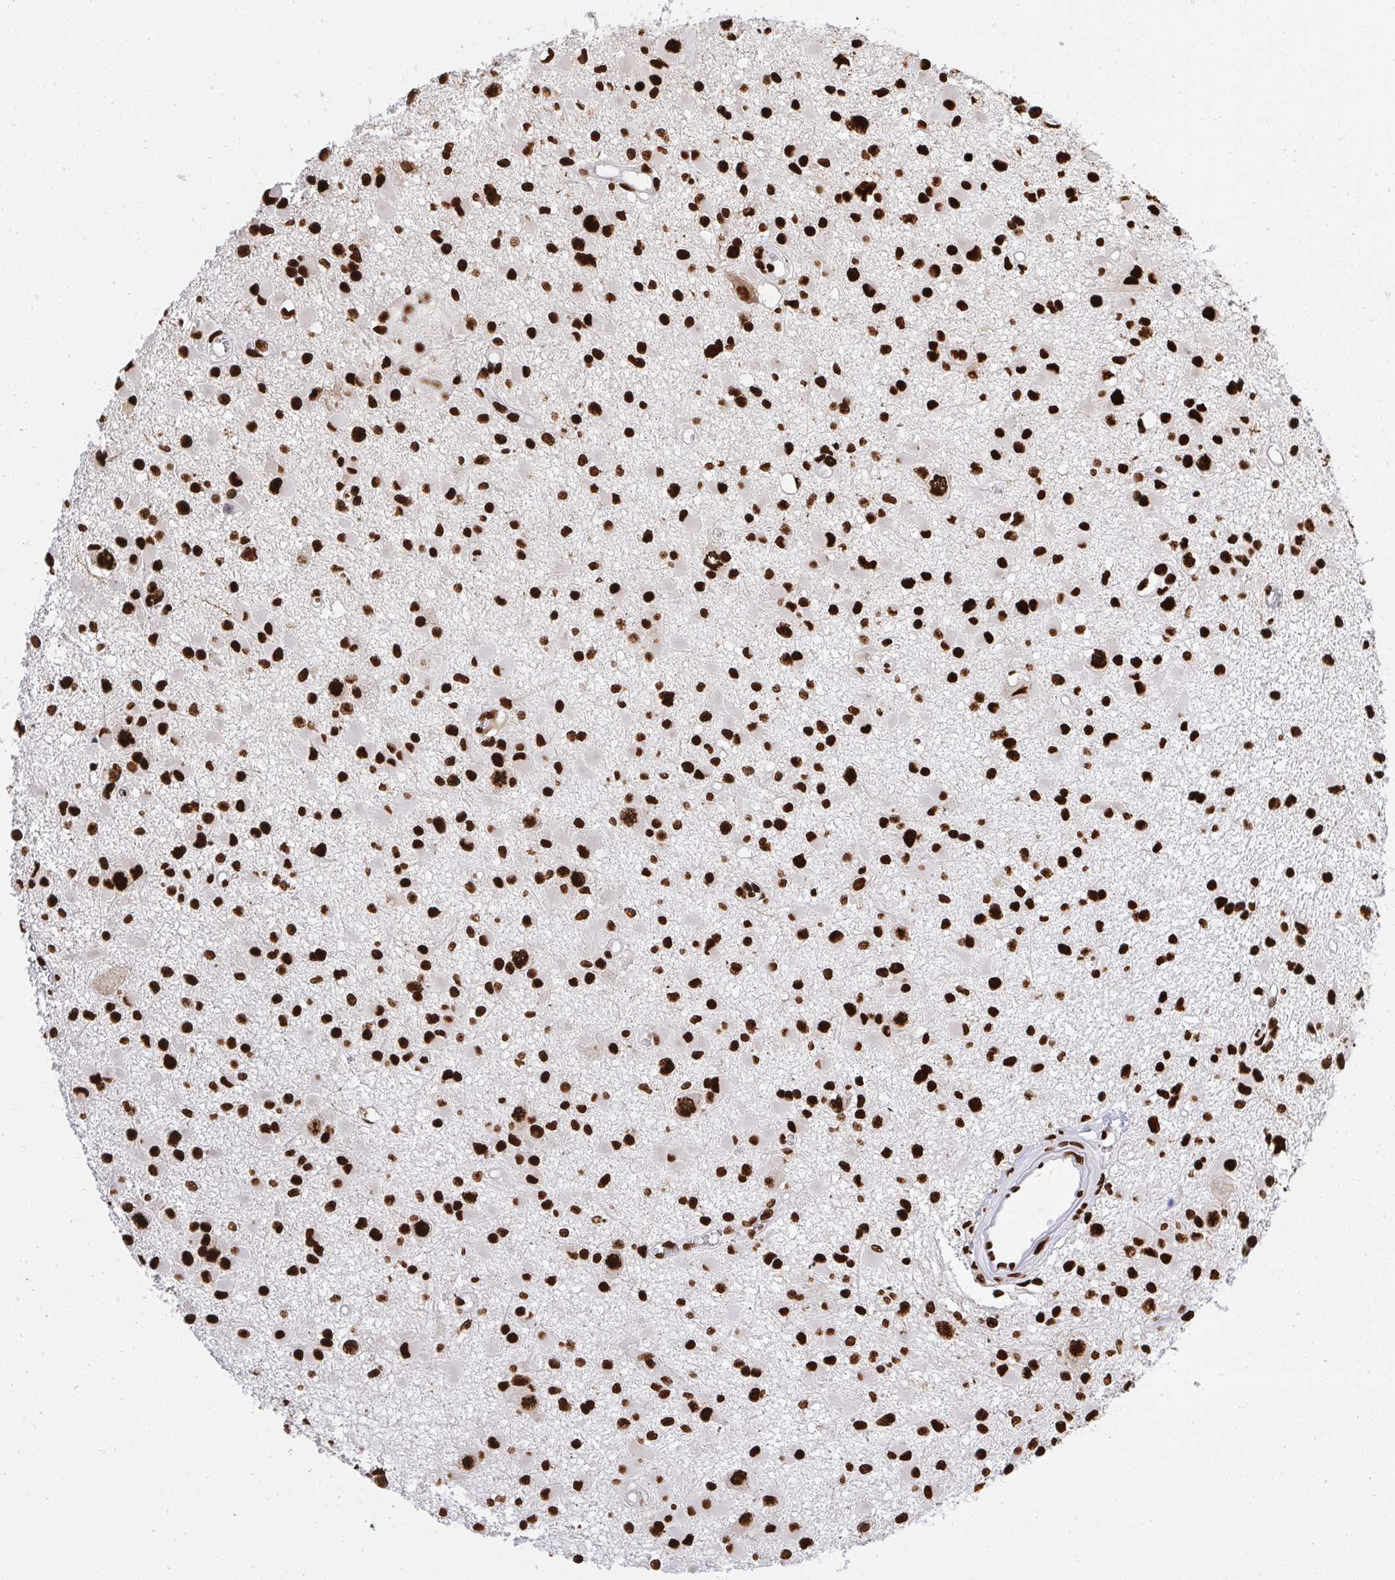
{"staining": {"intensity": "strong", "quantity": ">75%", "location": "nuclear"}, "tissue": "glioma", "cell_type": "Tumor cells", "image_type": "cancer", "snomed": [{"axis": "morphology", "description": "Glioma, malignant, High grade"}, {"axis": "topography", "description": "Brain"}], "caption": "This histopathology image shows immunohistochemistry staining of malignant high-grade glioma, with high strong nuclear expression in about >75% of tumor cells.", "gene": "HNRNPL", "patient": {"sex": "male", "age": 54}}